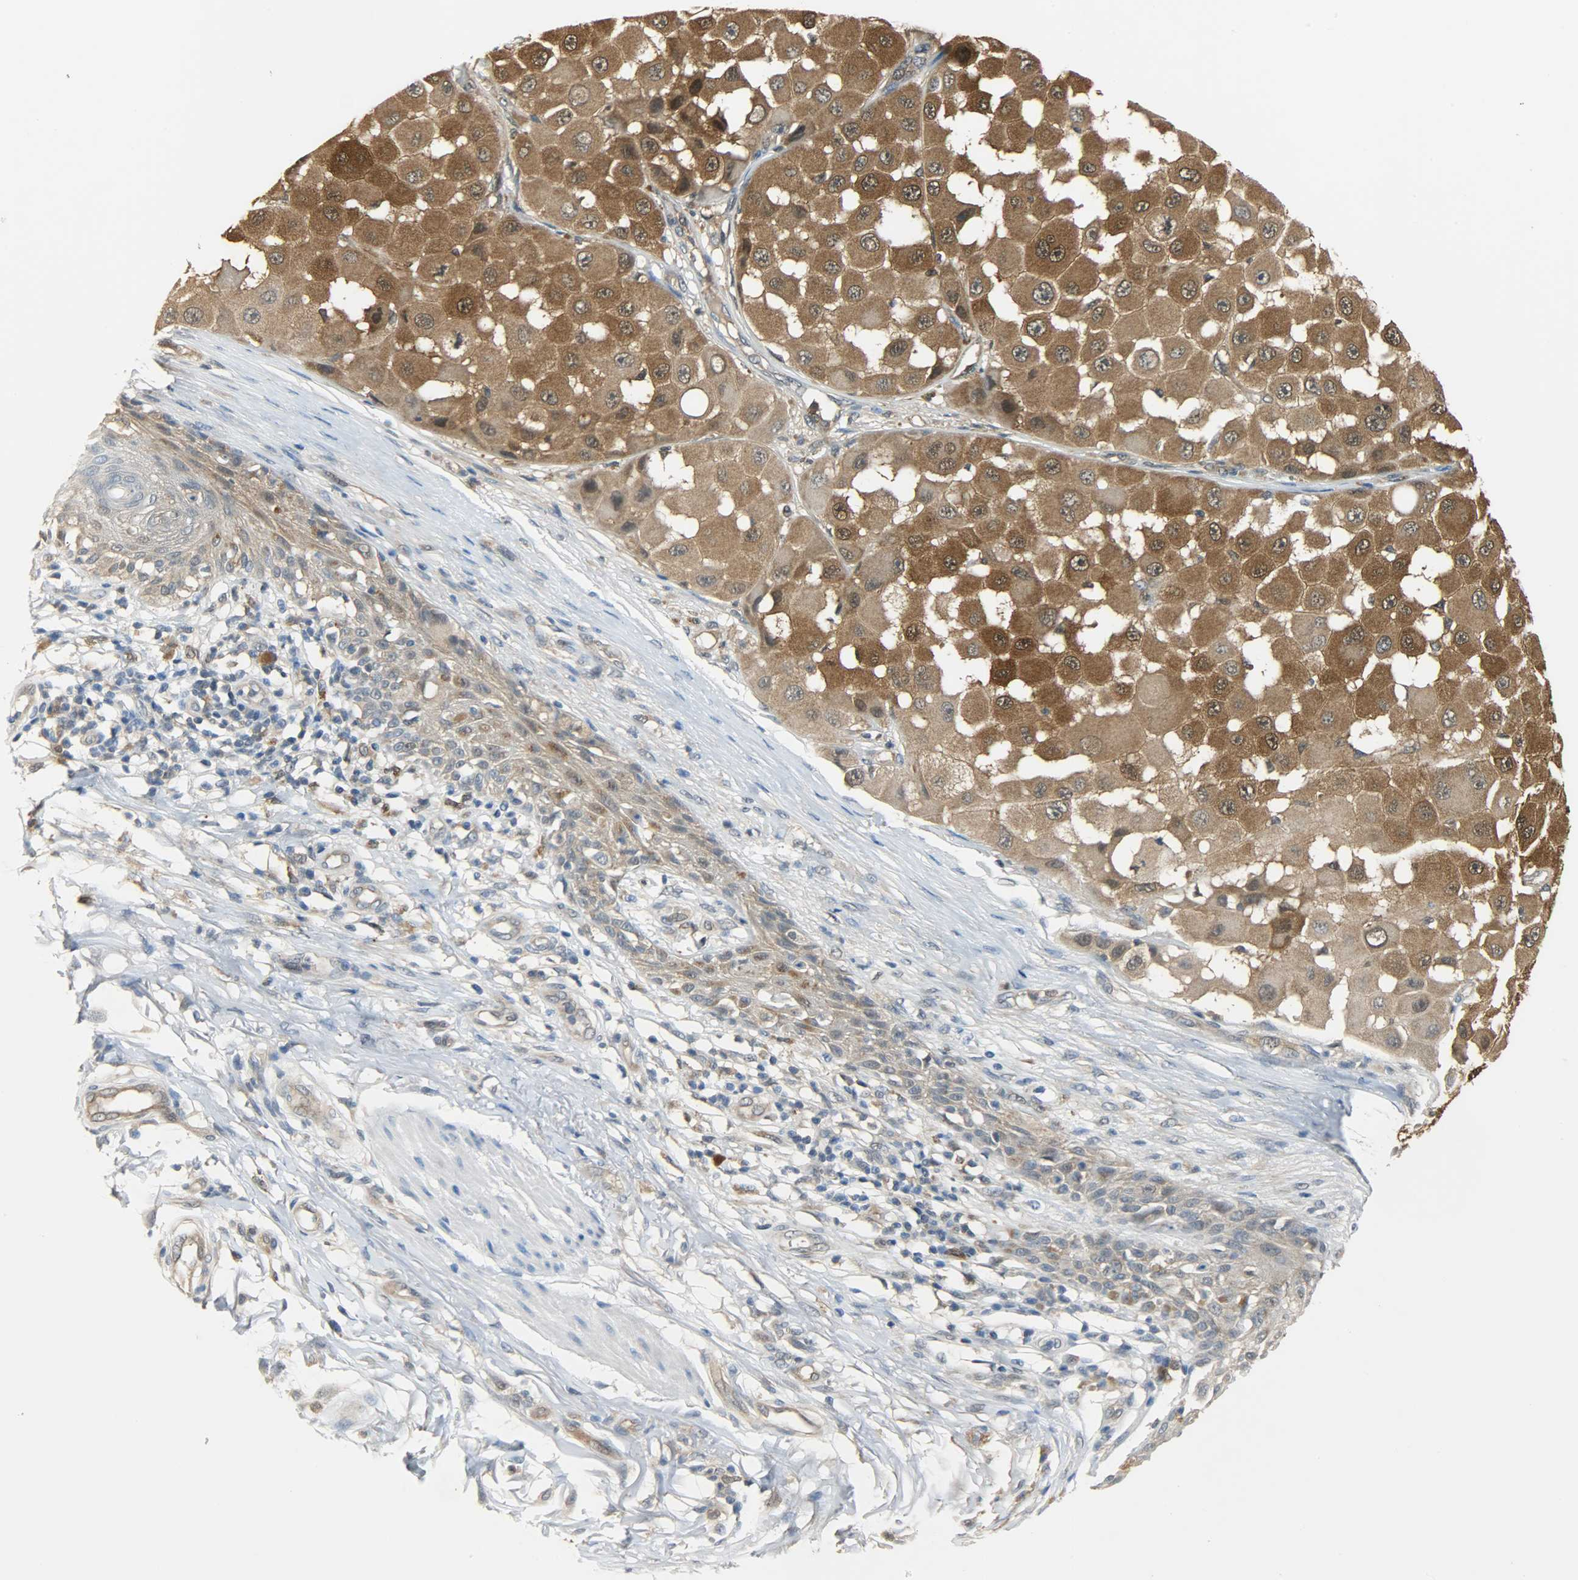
{"staining": {"intensity": "strong", "quantity": ">75%", "location": "cytoplasmic/membranous,nuclear"}, "tissue": "melanoma", "cell_type": "Tumor cells", "image_type": "cancer", "snomed": [{"axis": "morphology", "description": "Malignant melanoma, NOS"}, {"axis": "topography", "description": "Skin"}], "caption": "There is high levels of strong cytoplasmic/membranous and nuclear staining in tumor cells of malignant melanoma, as demonstrated by immunohistochemical staining (brown color).", "gene": "EIF4EBP1", "patient": {"sex": "female", "age": 81}}